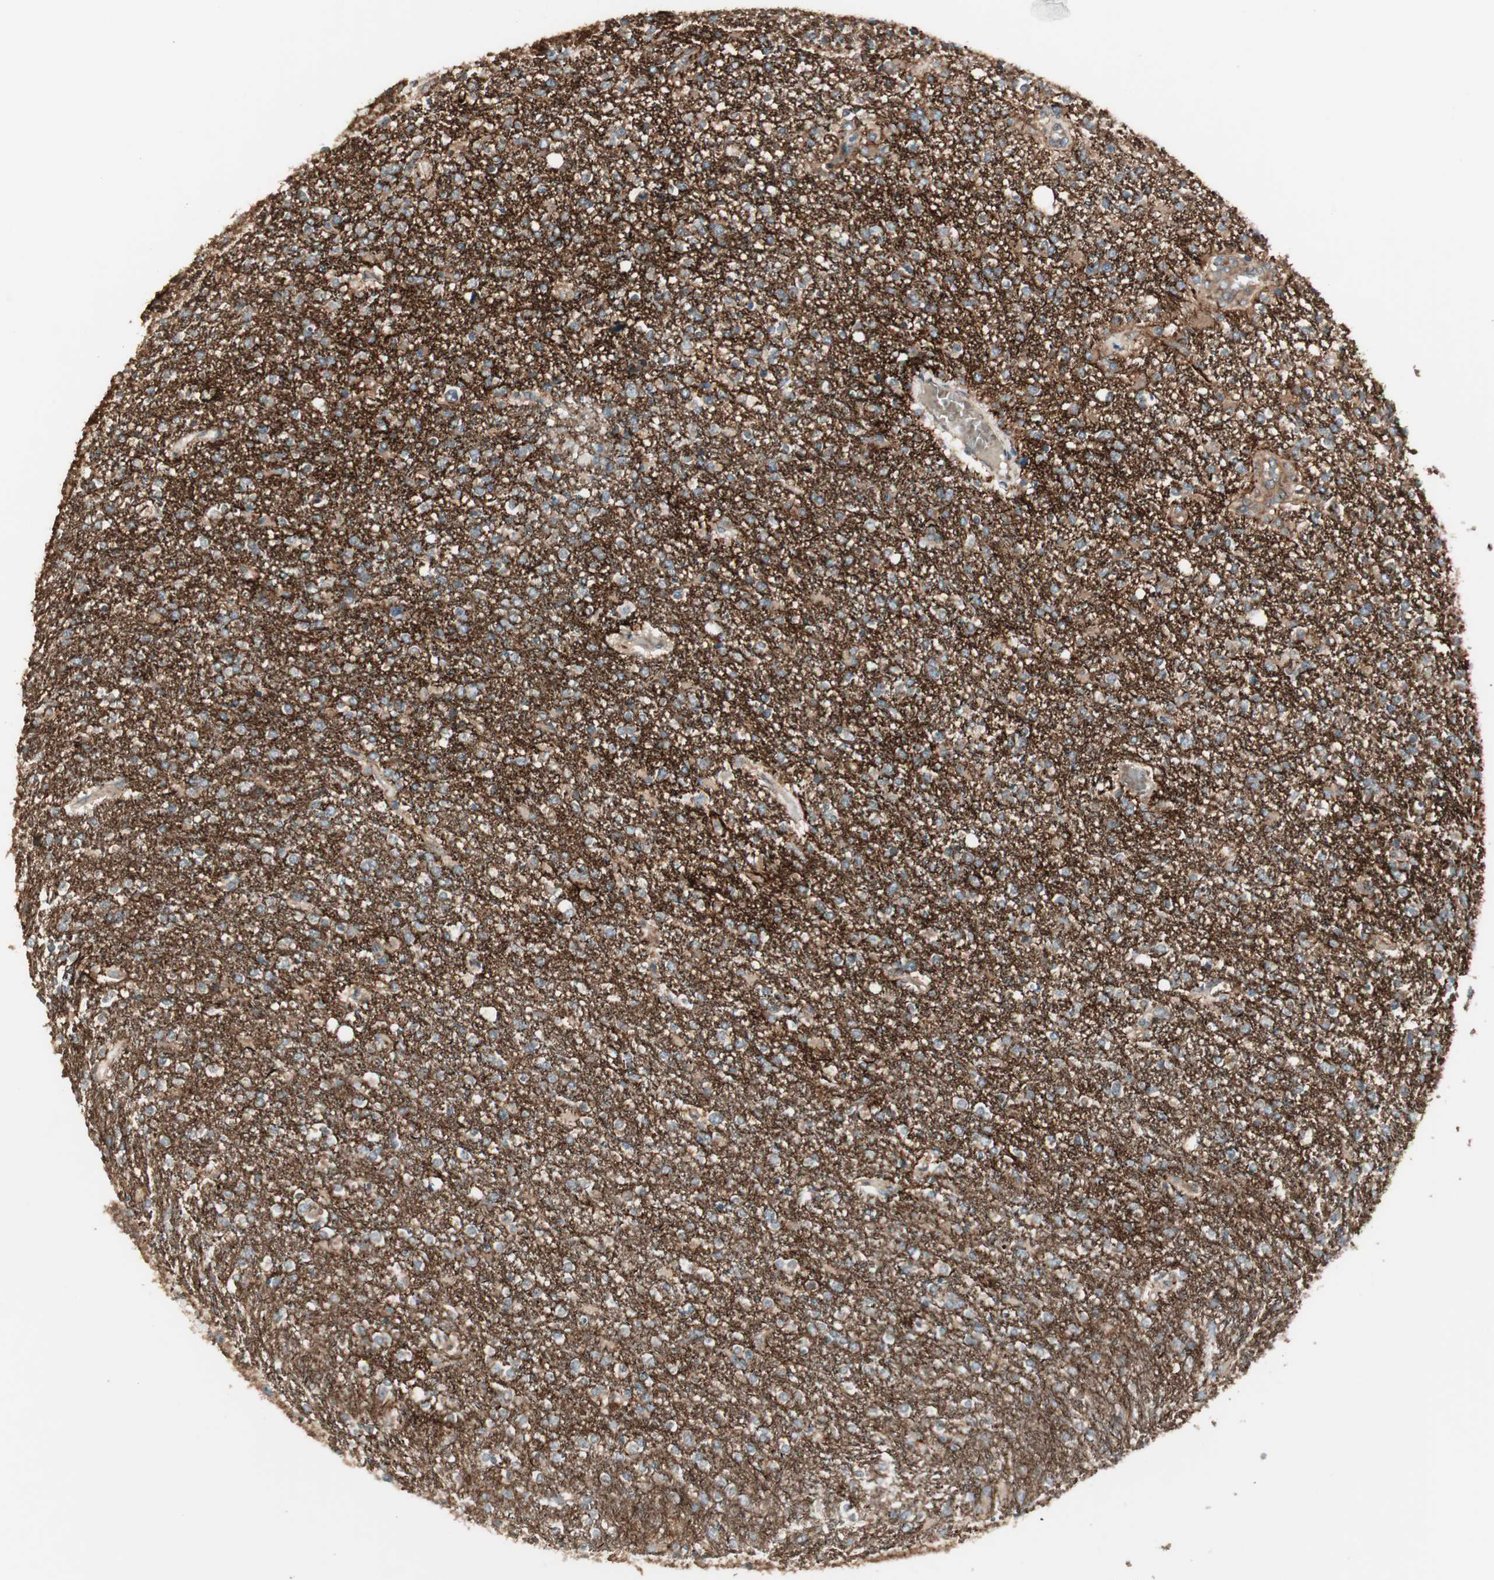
{"staining": {"intensity": "weak", "quantity": ">75%", "location": "cytoplasmic/membranous"}, "tissue": "glioma", "cell_type": "Tumor cells", "image_type": "cancer", "snomed": [{"axis": "morphology", "description": "Glioma, malignant, High grade"}, {"axis": "topography", "description": "Cerebral cortex"}], "caption": "Weak cytoplasmic/membranous expression is identified in about >75% of tumor cells in malignant high-grade glioma.", "gene": "PPP2R5E", "patient": {"sex": "male", "age": 76}}